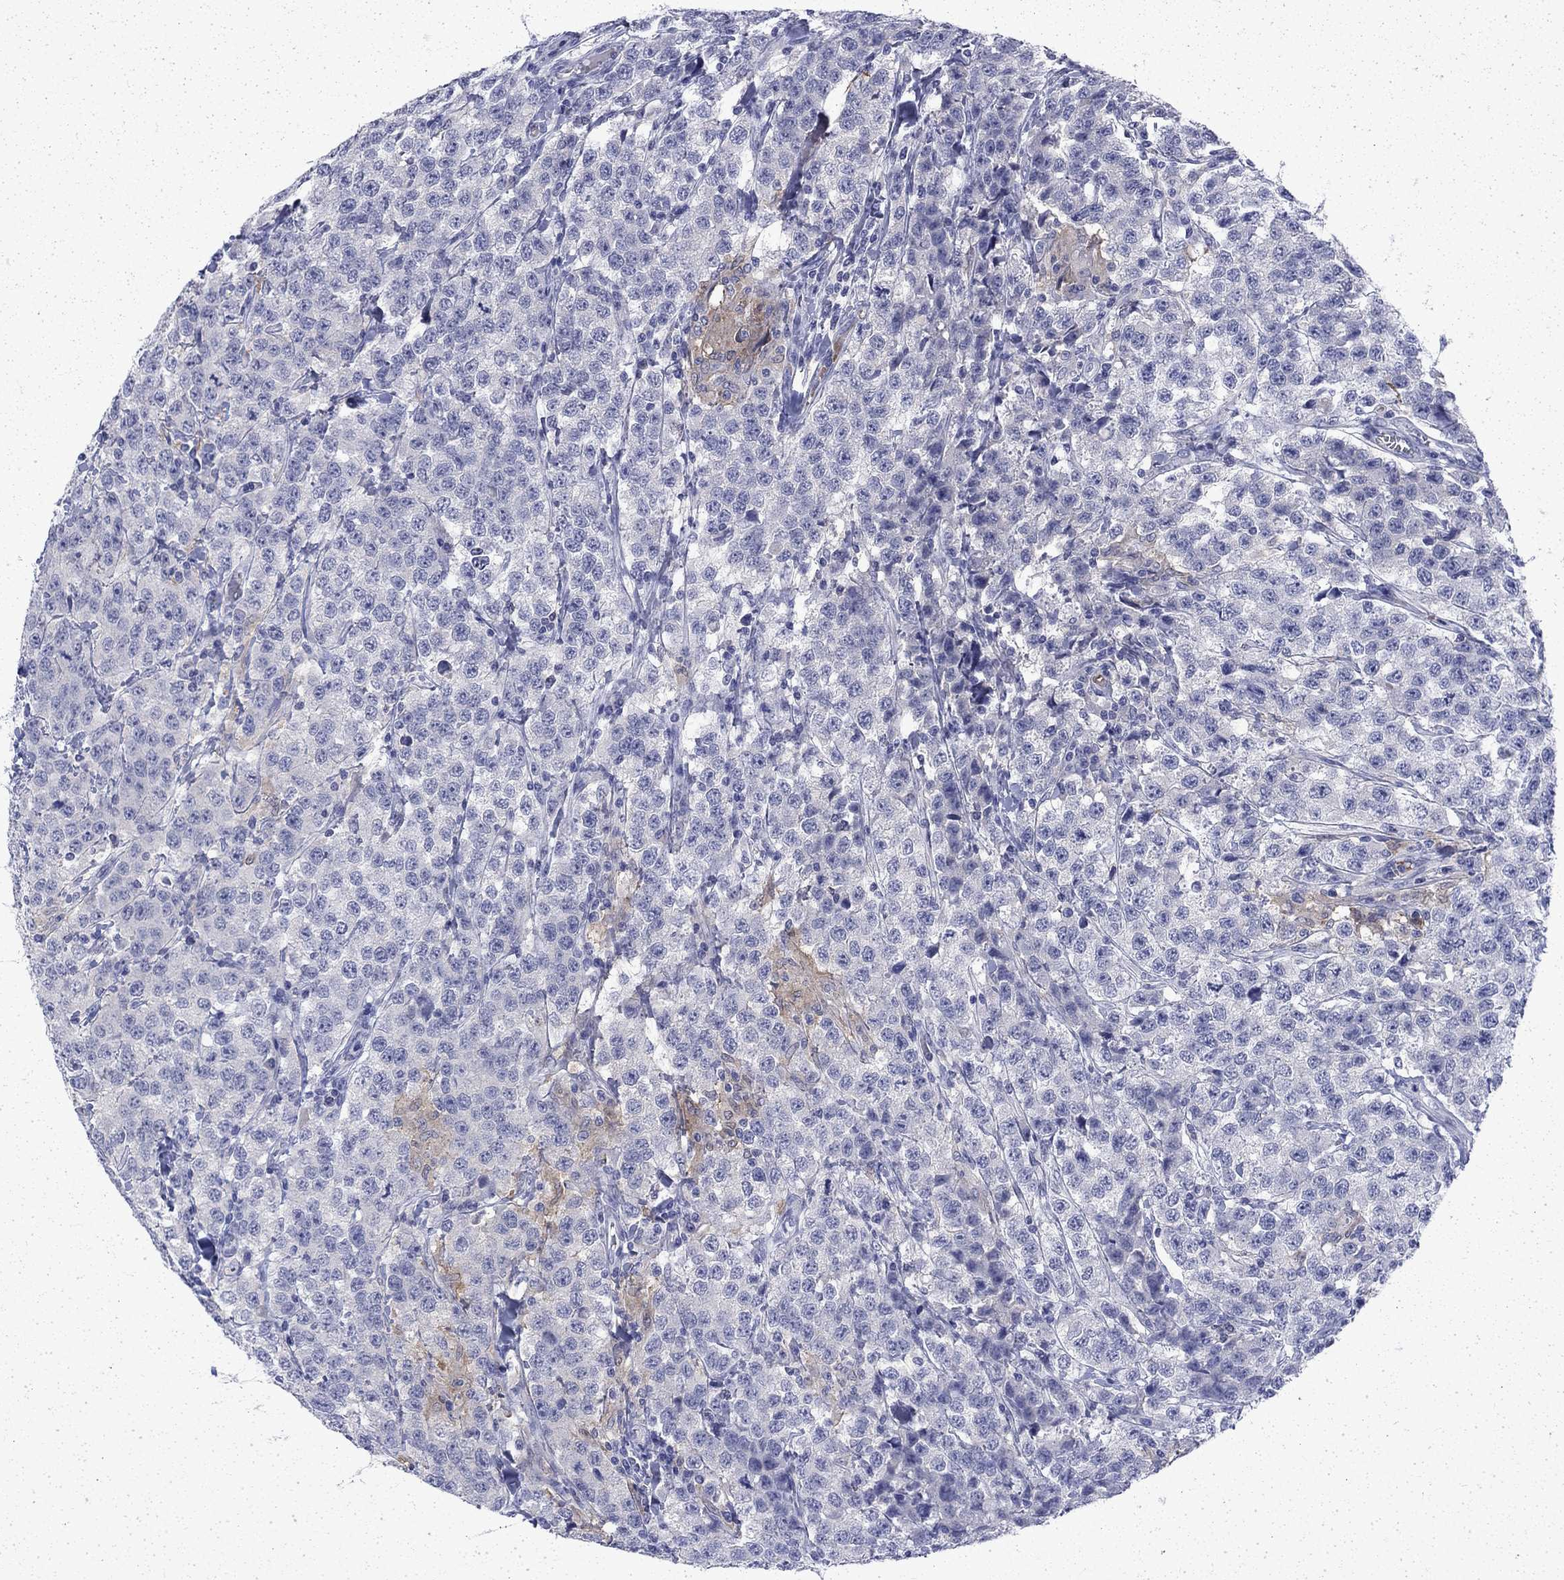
{"staining": {"intensity": "negative", "quantity": "none", "location": "none"}, "tissue": "testis cancer", "cell_type": "Tumor cells", "image_type": "cancer", "snomed": [{"axis": "morphology", "description": "Seminoma, NOS"}, {"axis": "topography", "description": "Testis"}], "caption": "Immunohistochemical staining of human testis seminoma displays no significant staining in tumor cells.", "gene": "ENPP6", "patient": {"sex": "male", "age": 59}}